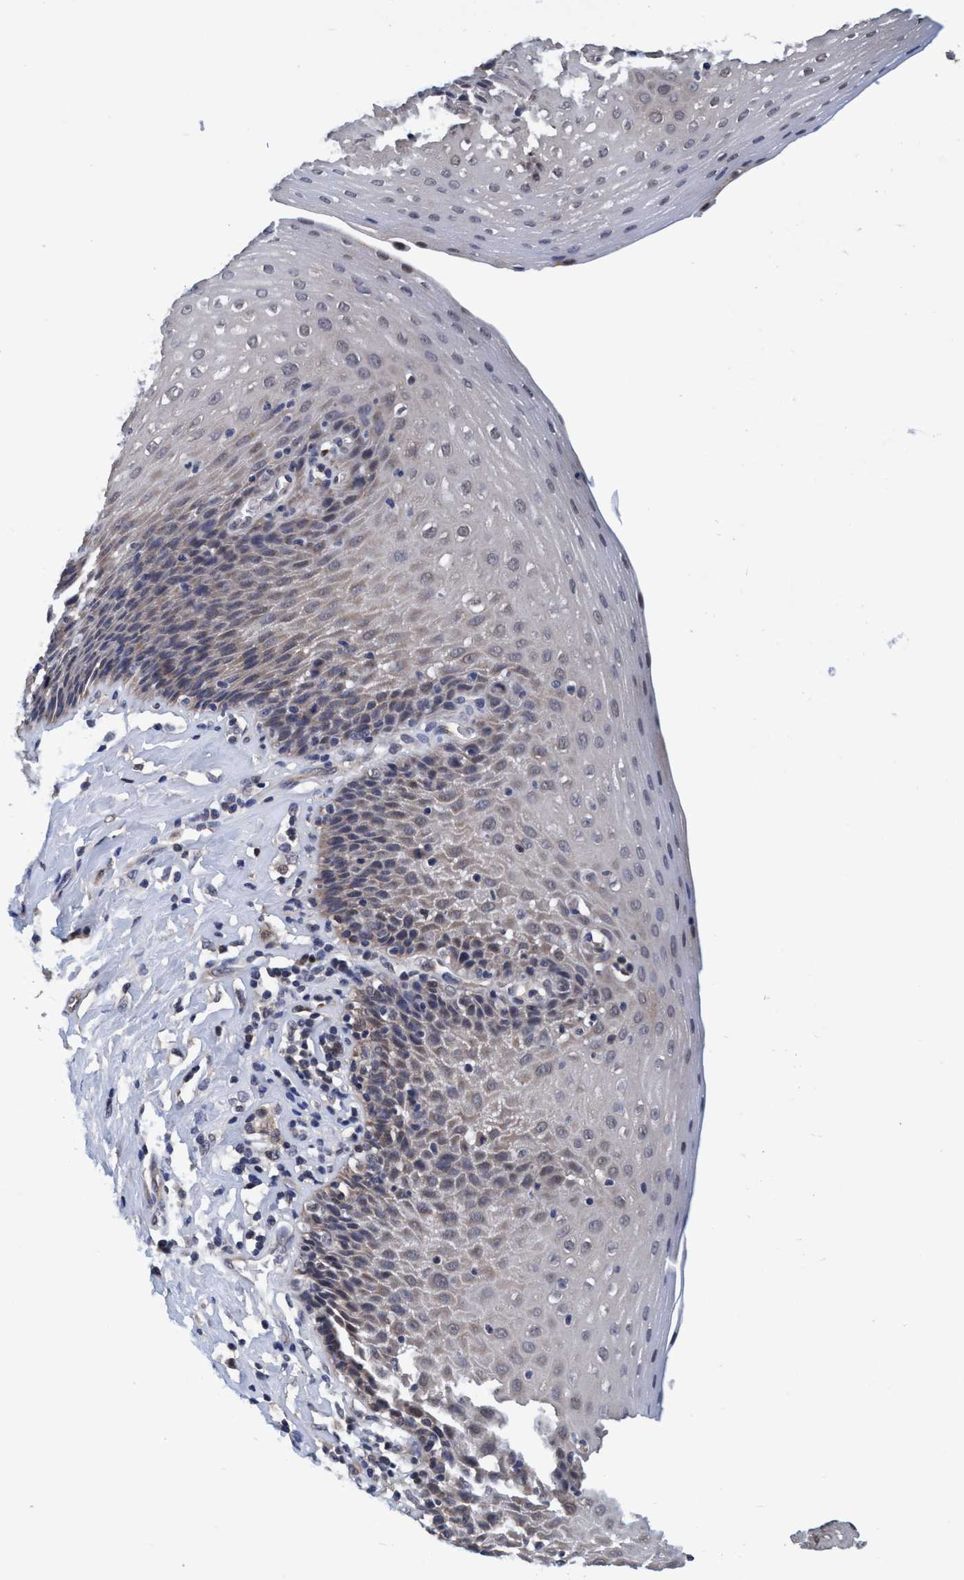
{"staining": {"intensity": "weak", "quantity": ">75%", "location": "cytoplasmic/membranous,nuclear"}, "tissue": "esophagus", "cell_type": "Squamous epithelial cells", "image_type": "normal", "snomed": [{"axis": "morphology", "description": "Normal tissue, NOS"}, {"axis": "topography", "description": "Esophagus"}], "caption": "Protein staining of benign esophagus shows weak cytoplasmic/membranous,nuclear staining in approximately >75% of squamous epithelial cells. Ihc stains the protein of interest in brown and the nuclei are stained blue.", "gene": "PSMD12", "patient": {"sex": "female", "age": 61}}